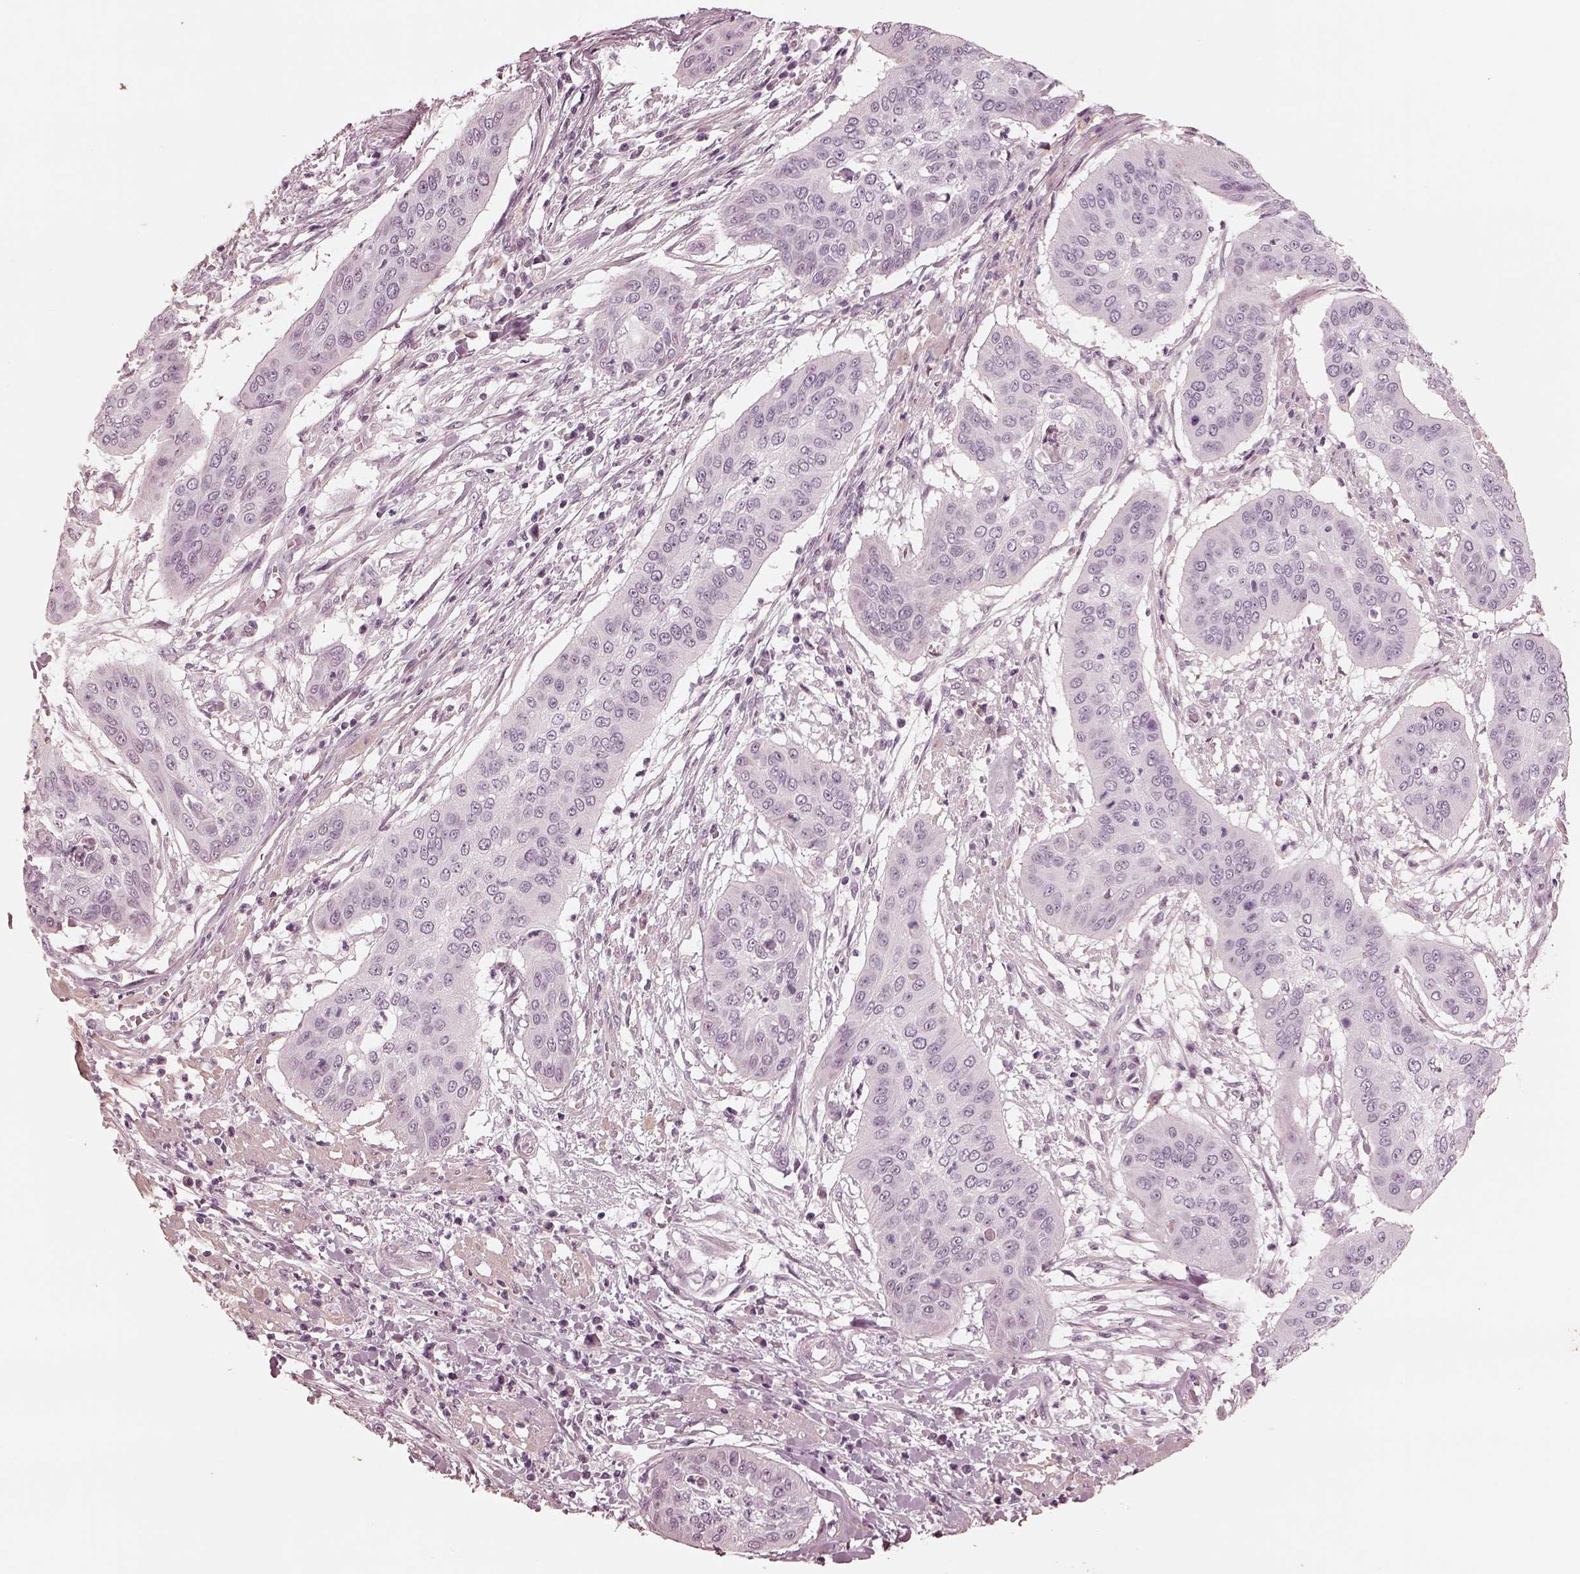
{"staining": {"intensity": "negative", "quantity": "none", "location": "none"}, "tissue": "cervical cancer", "cell_type": "Tumor cells", "image_type": "cancer", "snomed": [{"axis": "morphology", "description": "Squamous cell carcinoma, NOS"}, {"axis": "topography", "description": "Cervix"}], "caption": "Tumor cells show no significant protein expression in cervical cancer.", "gene": "ADRB3", "patient": {"sex": "female", "age": 39}}